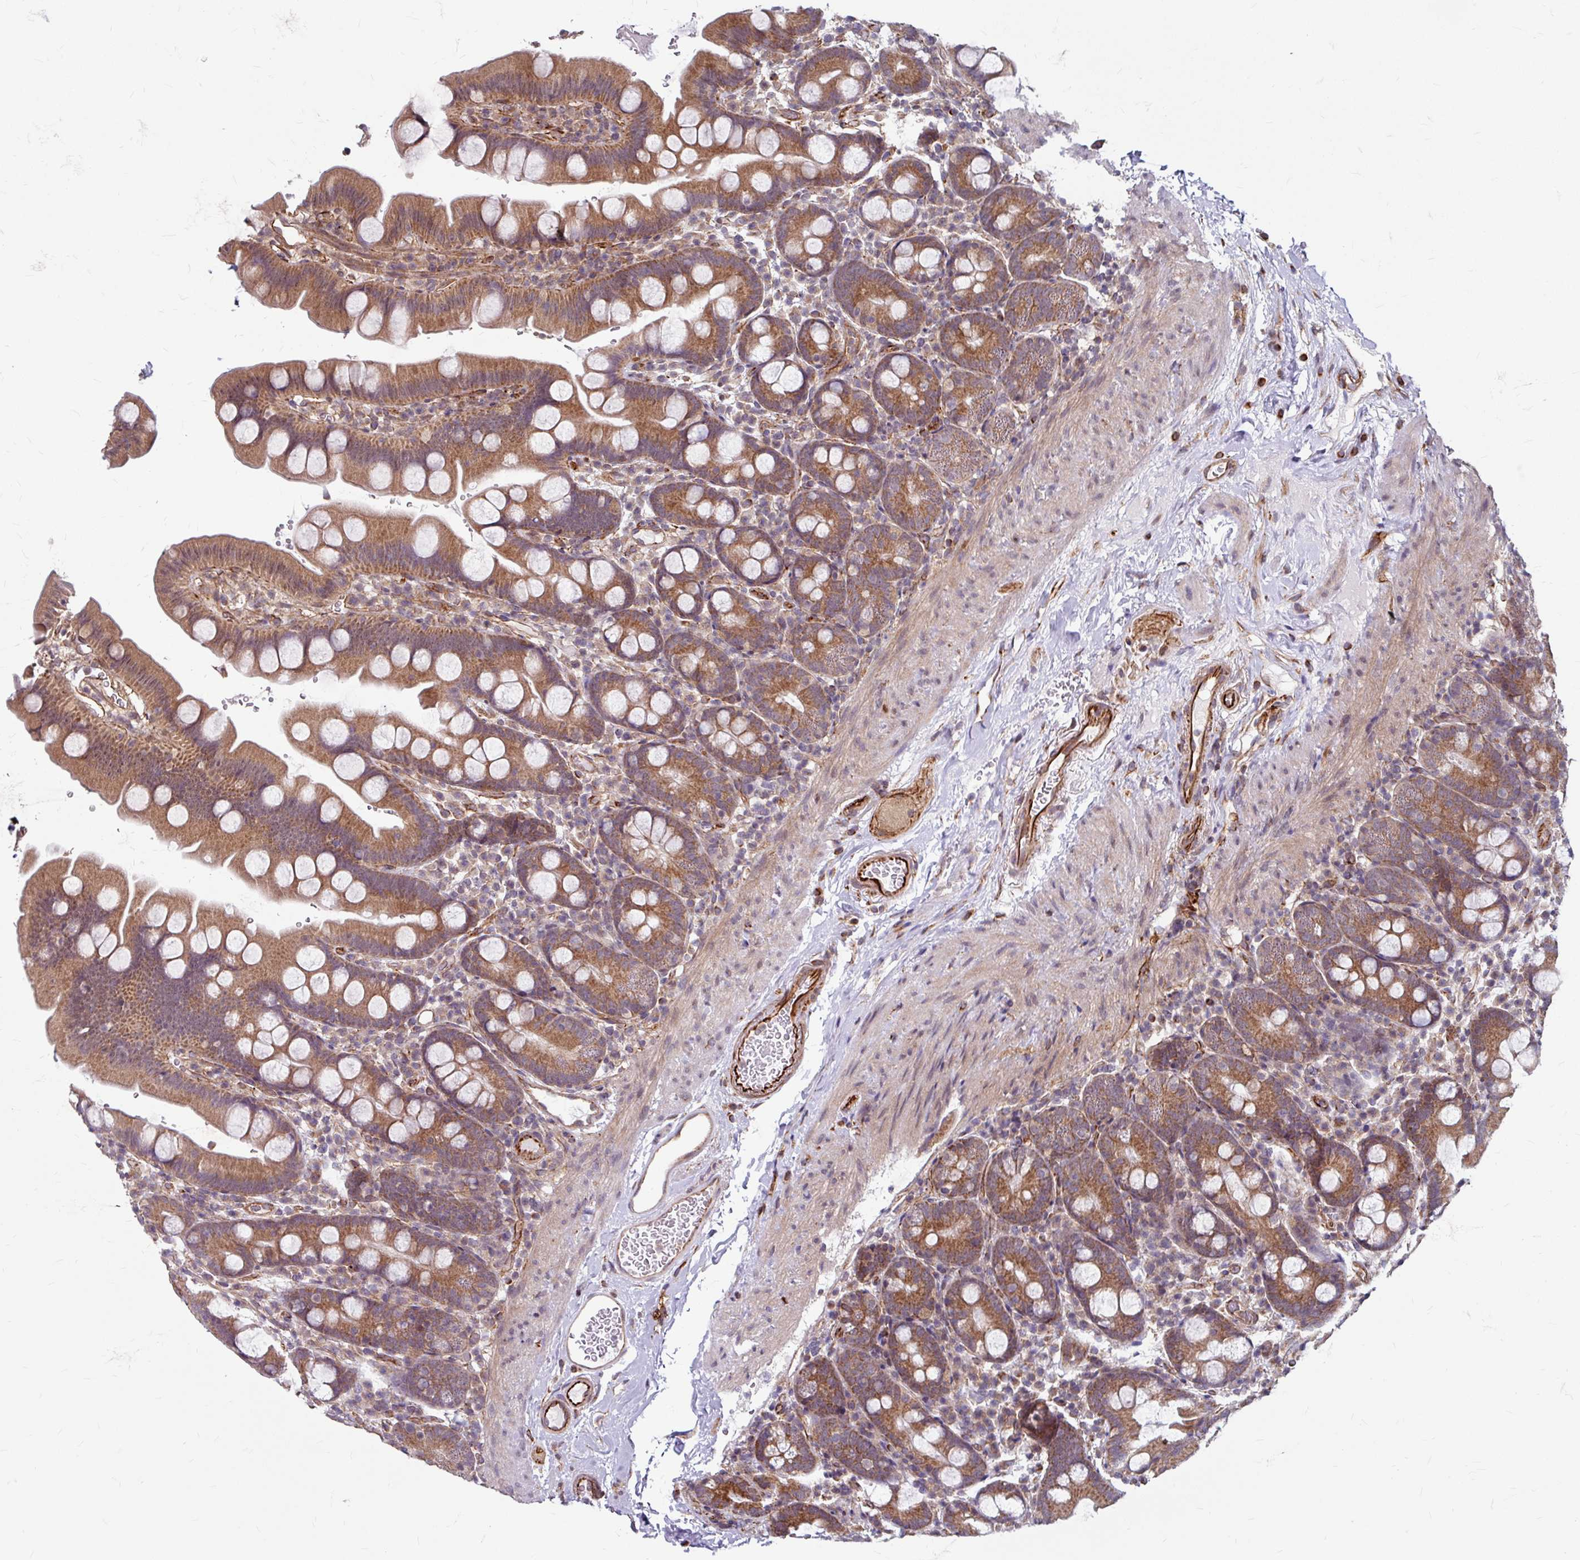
{"staining": {"intensity": "moderate", "quantity": ">75%", "location": "cytoplasmic/membranous"}, "tissue": "small intestine", "cell_type": "Glandular cells", "image_type": "normal", "snomed": [{"axis": "morphology", "description": "Normal tissue, NOS"}, {"axis": "topography", "description": "Small intestine"}], "caption": "IHC of benign small intestine reveals medium levels of moderate cytoplasmic/membranous staining in about >75% of glandular cells.", "gene": "DAAM2", "patient": {"sex": "female", "age": 68}}